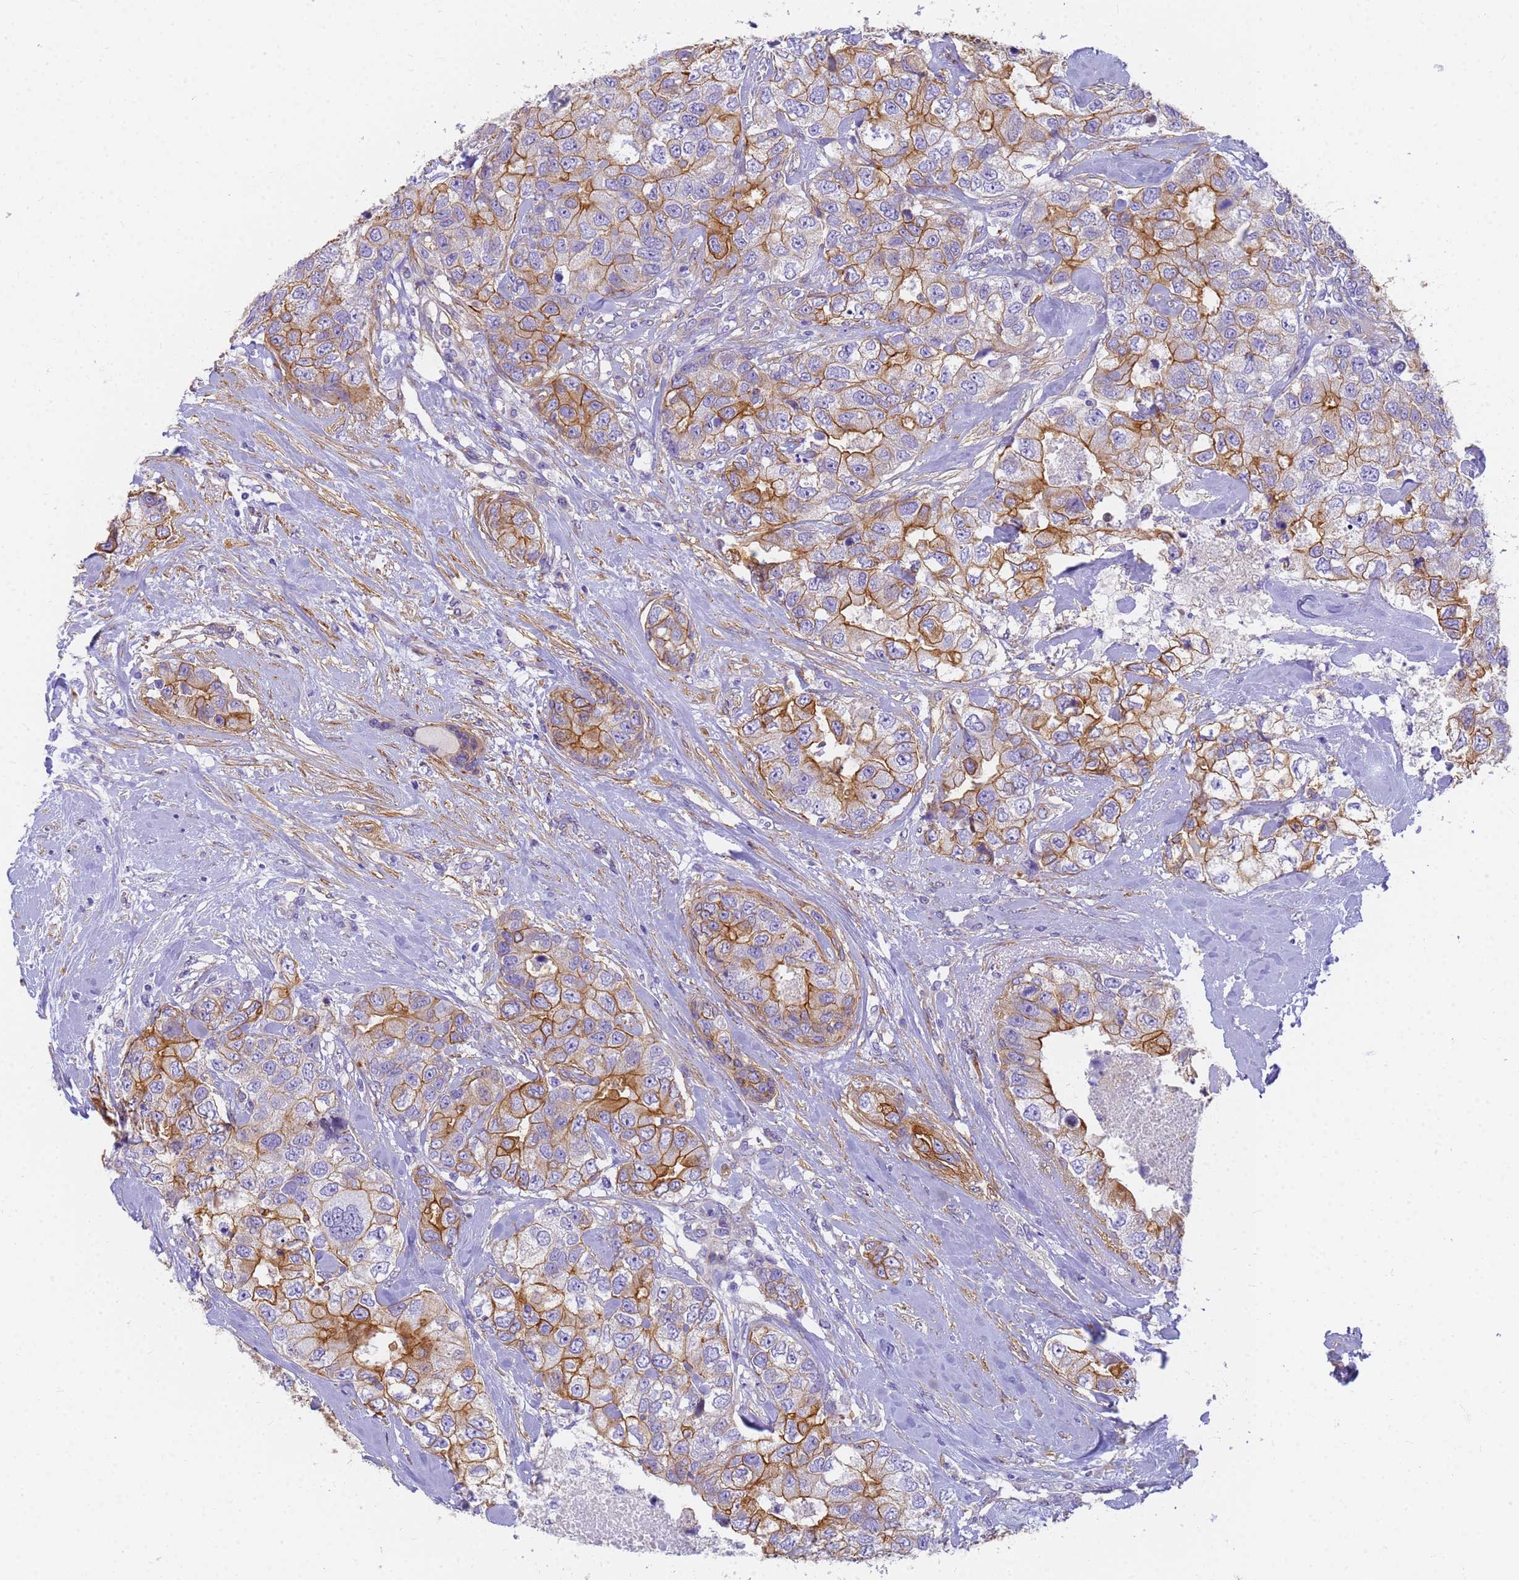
{"staining": {"intensity": "moderate", "quantity": "25%-75%", "location": "cytoplasmic/membranous"}, "tissue": "breast cancer", "cell_type": "Tumor cells", "image_type": "cancer", "snomed": [{"axis": "morphology", "description": "Duct carcinoma"}, {"axis": "topography", "description": "Breast"}], "caption": "This is an image of immunohistochemistry (IHC) staining of intraductal carcinoma (breast), which shows moderate expression in the cytoplasmic/membranous of tumor cells.", "gene": "MVB12A", "patient": {"sex": "female", "age": 62}}